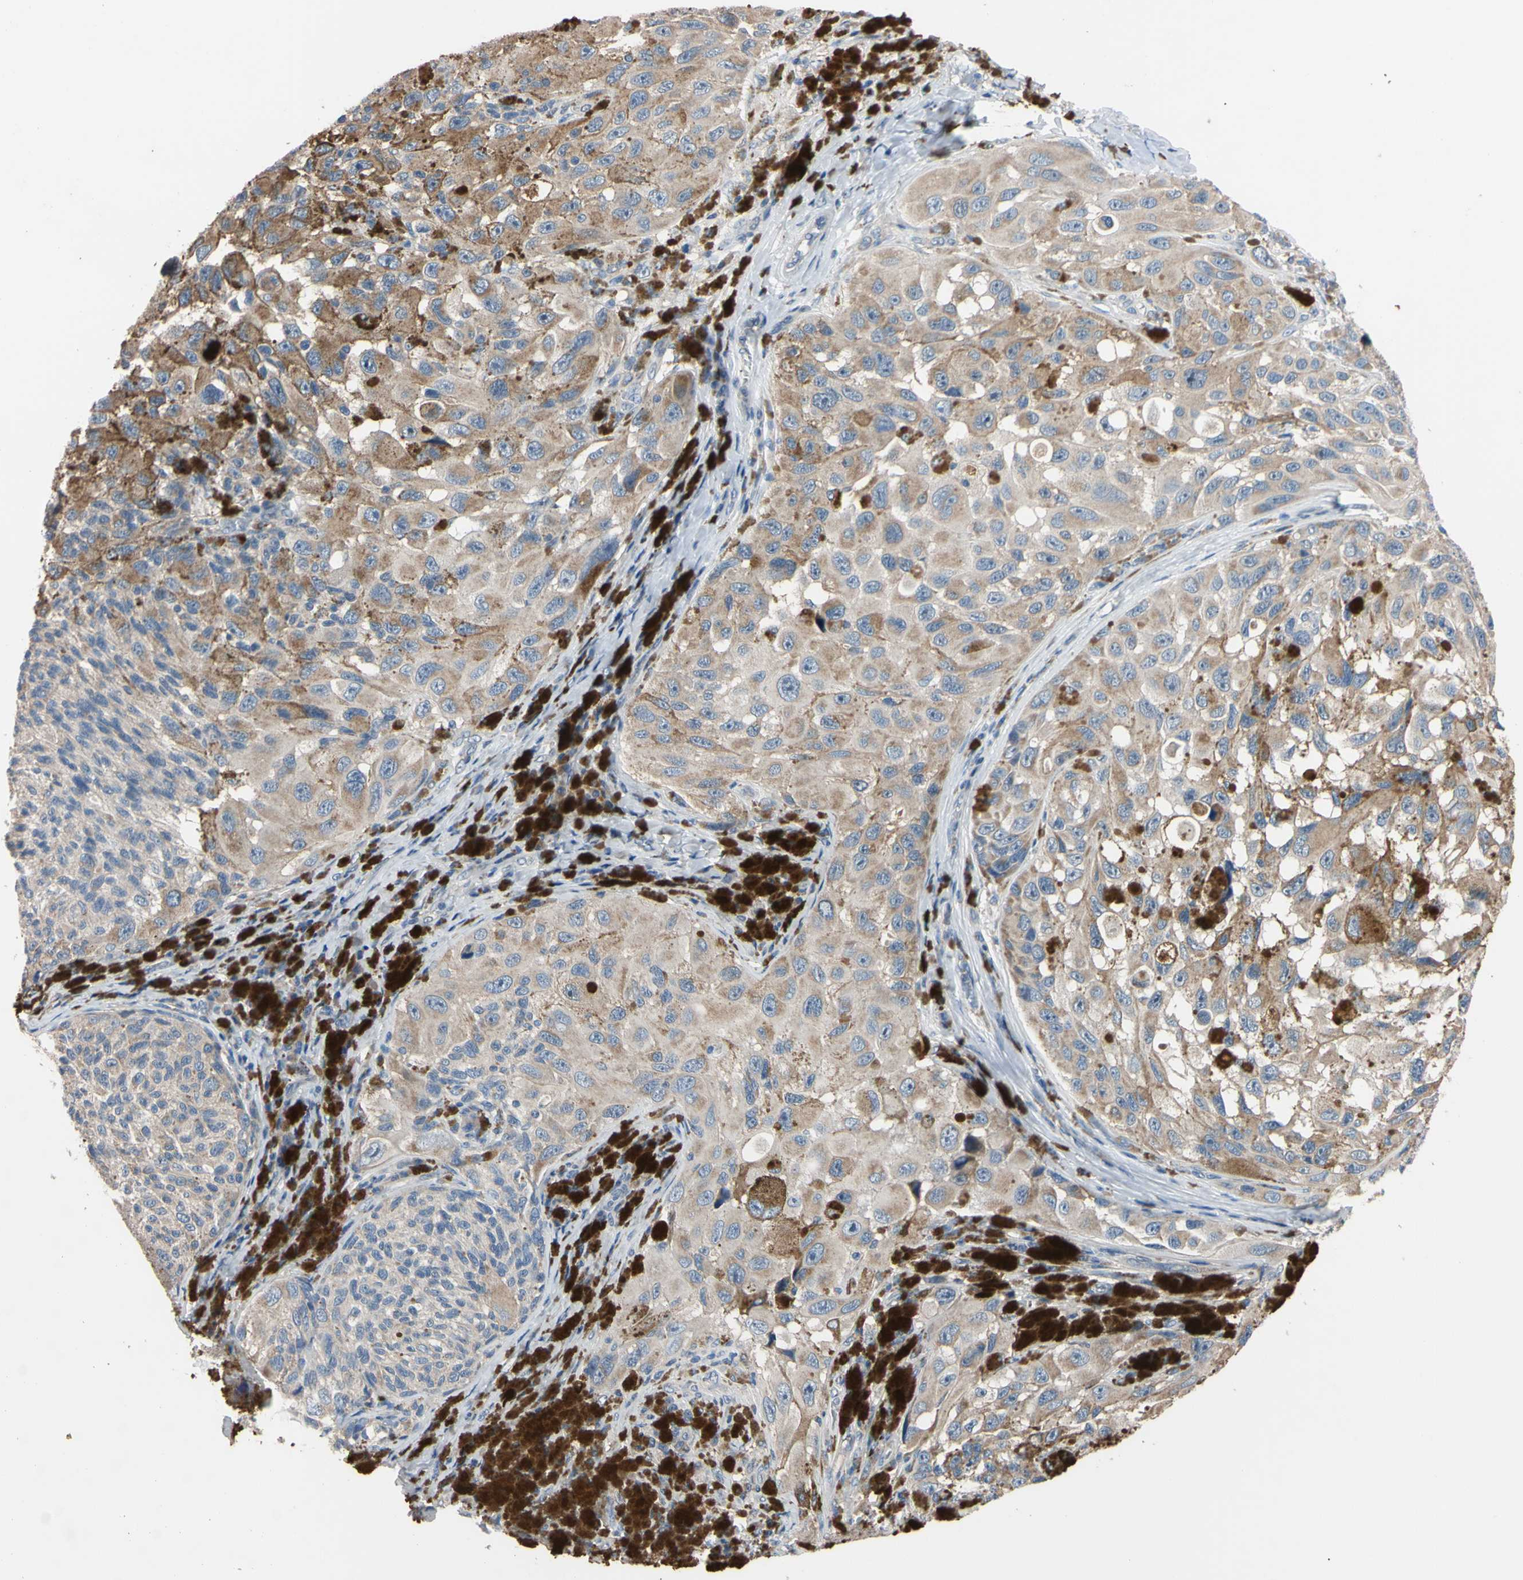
{"staining": {"intensity": "weak", "quantity": ">75%", "location": "cytoplasmic/membranous"}, "tissue": "melanoma", "cell_type": "Tumor cells", "image_type": "cancer", "snomed": [{"axis": "morphology", "description": "Malignant melanoma, NOS"}, {"axis": "topography", "description": "Skin"}], "caption": "This is an image of immunohistochemistry (IHC) staining of melanoma, which shows weak positivity in the cytoplasmic/membranous of tumor cells.", "gene": "PNKD", "patient": {"sex": "female", "age": 73}}